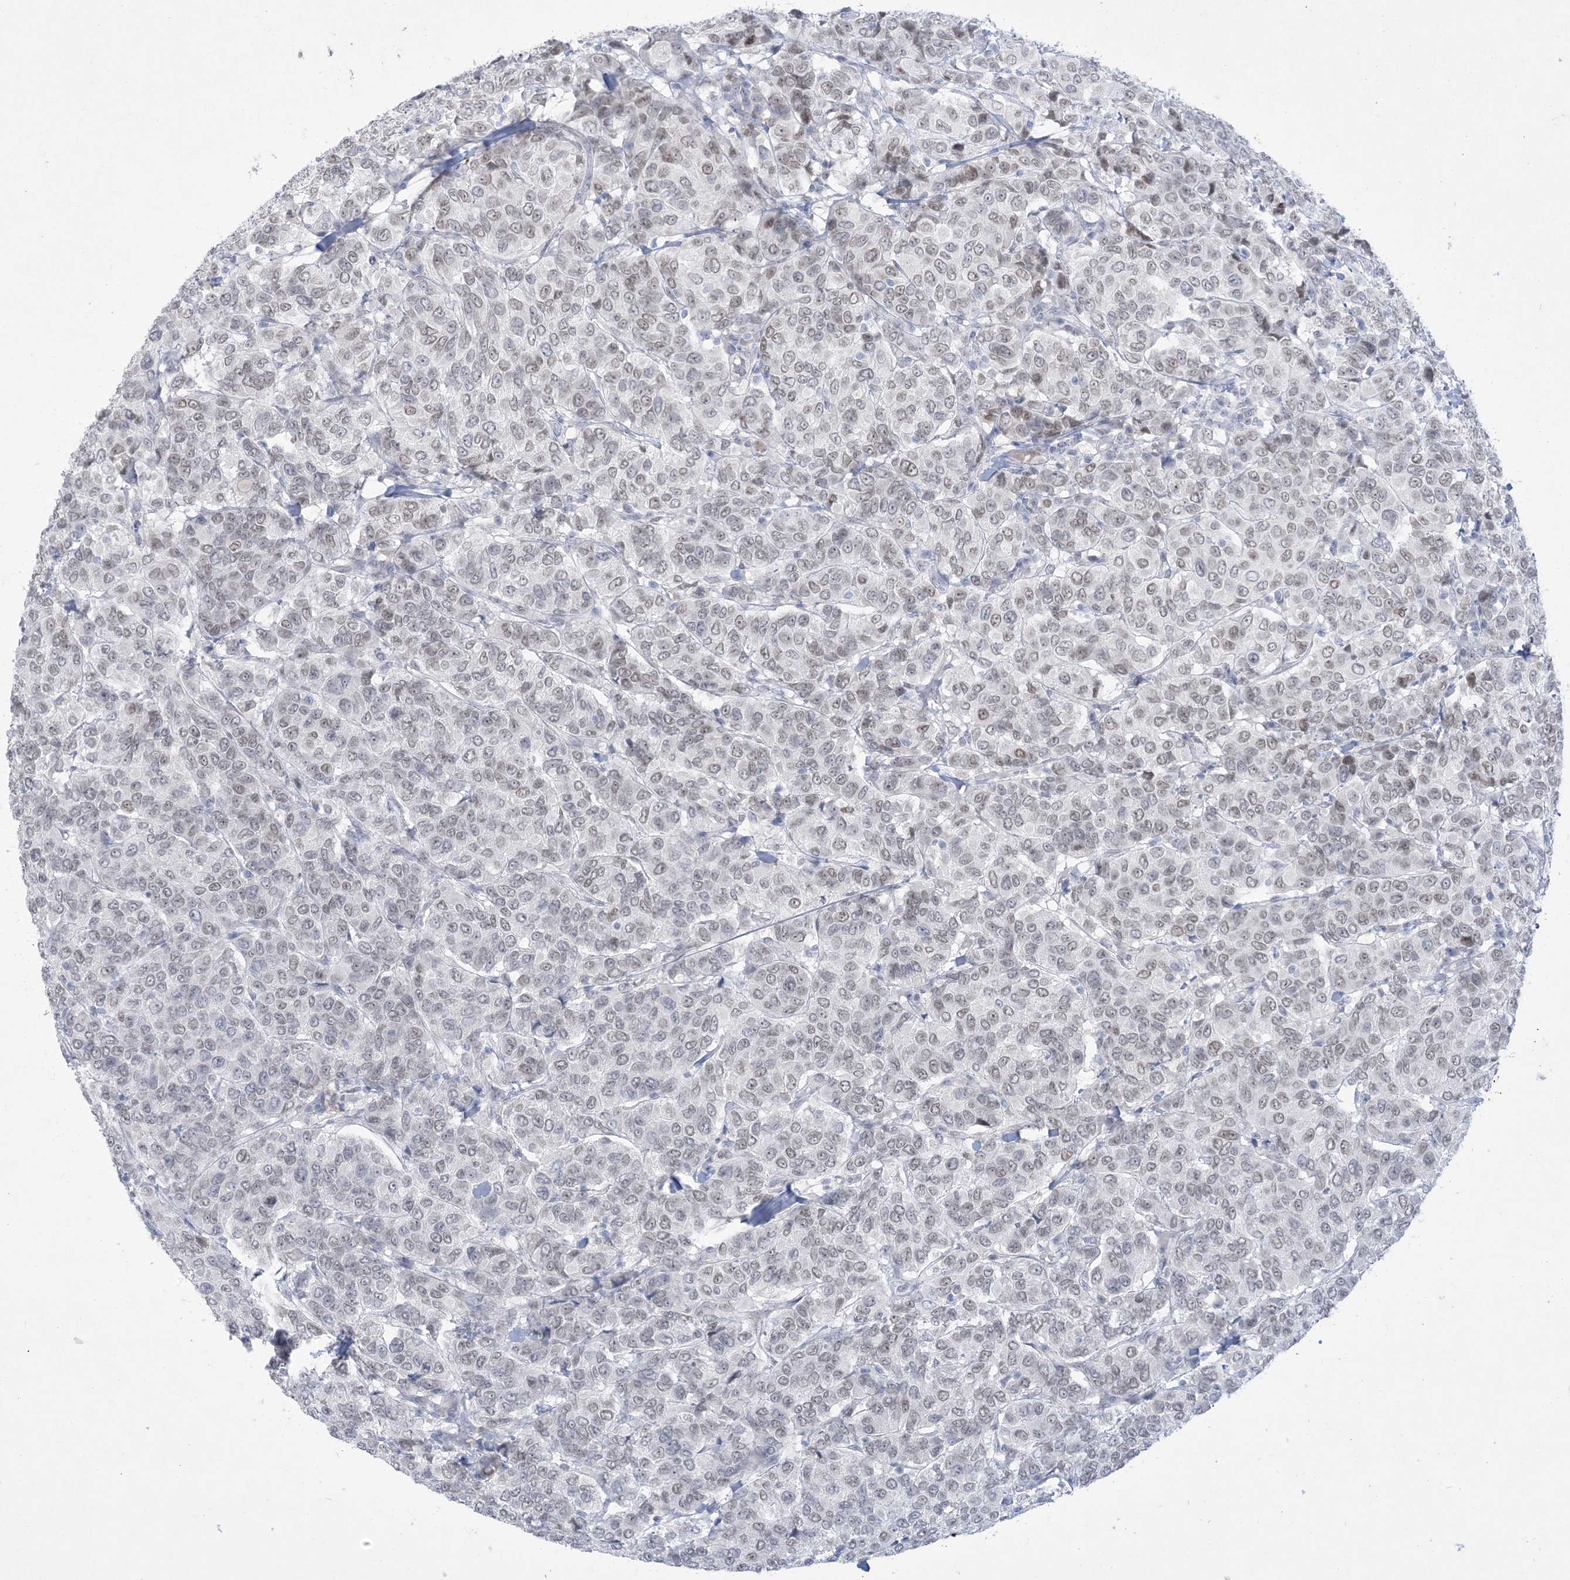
{"staining": {"intensity": "weak", "quantity": "<25%", "location": "nuclear"}, "tissue": "breast cancer", "cell_type": "Tumor cells", "image_type": "cancer", "snomed": [{"axis": "morphology", "description": "Duct carcinoma"}, {"axis": "topography", "description": "Breast"}], "caption": "Tumor cells show no significant expression in breast intraductal carcinoma.", "gene": "HOMEZ", "patient": {"sex": "female", "age": 55}}